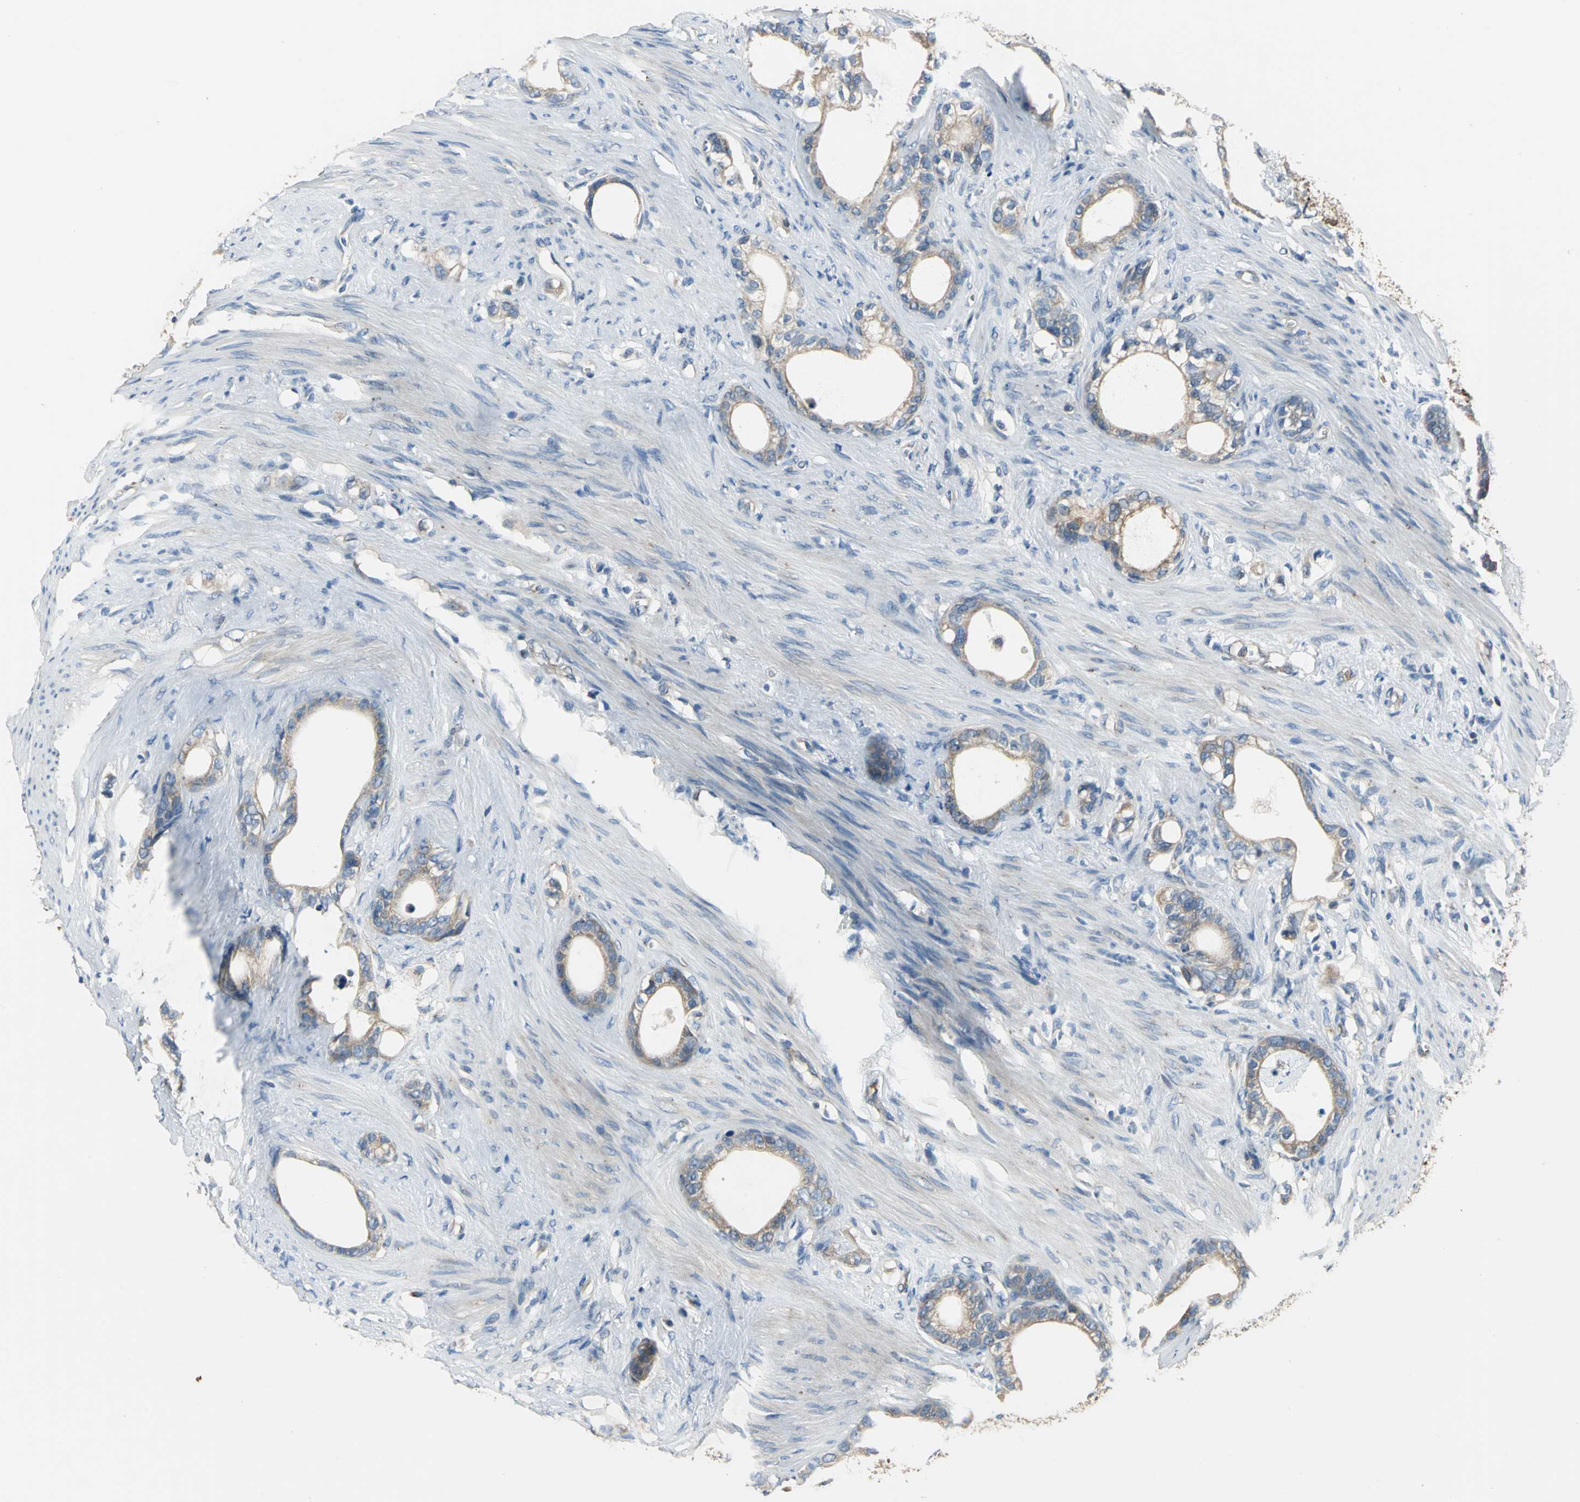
{"staining": {"intensity": "moderate", "quantity": ">75%", "location": "cytoplasmic/membranous"}, "tissue": "stomach cancer", "cell_type": "Tumor cells", "image_type": "cancer", "snomed": [{"axis": "morphology", "description": "Adenocarcinoma, NOS"}, {"axis": "topography", "description": "Stomach"}], "caption": "The micrograph exhibits staining of adenocarcinoma (stomach), revealing moderate cytoplasmic/membranous protein expression (brown color) within tumor cells.", "gene": "TRAK1", "patient": {"sex": "female", "age": 75}}